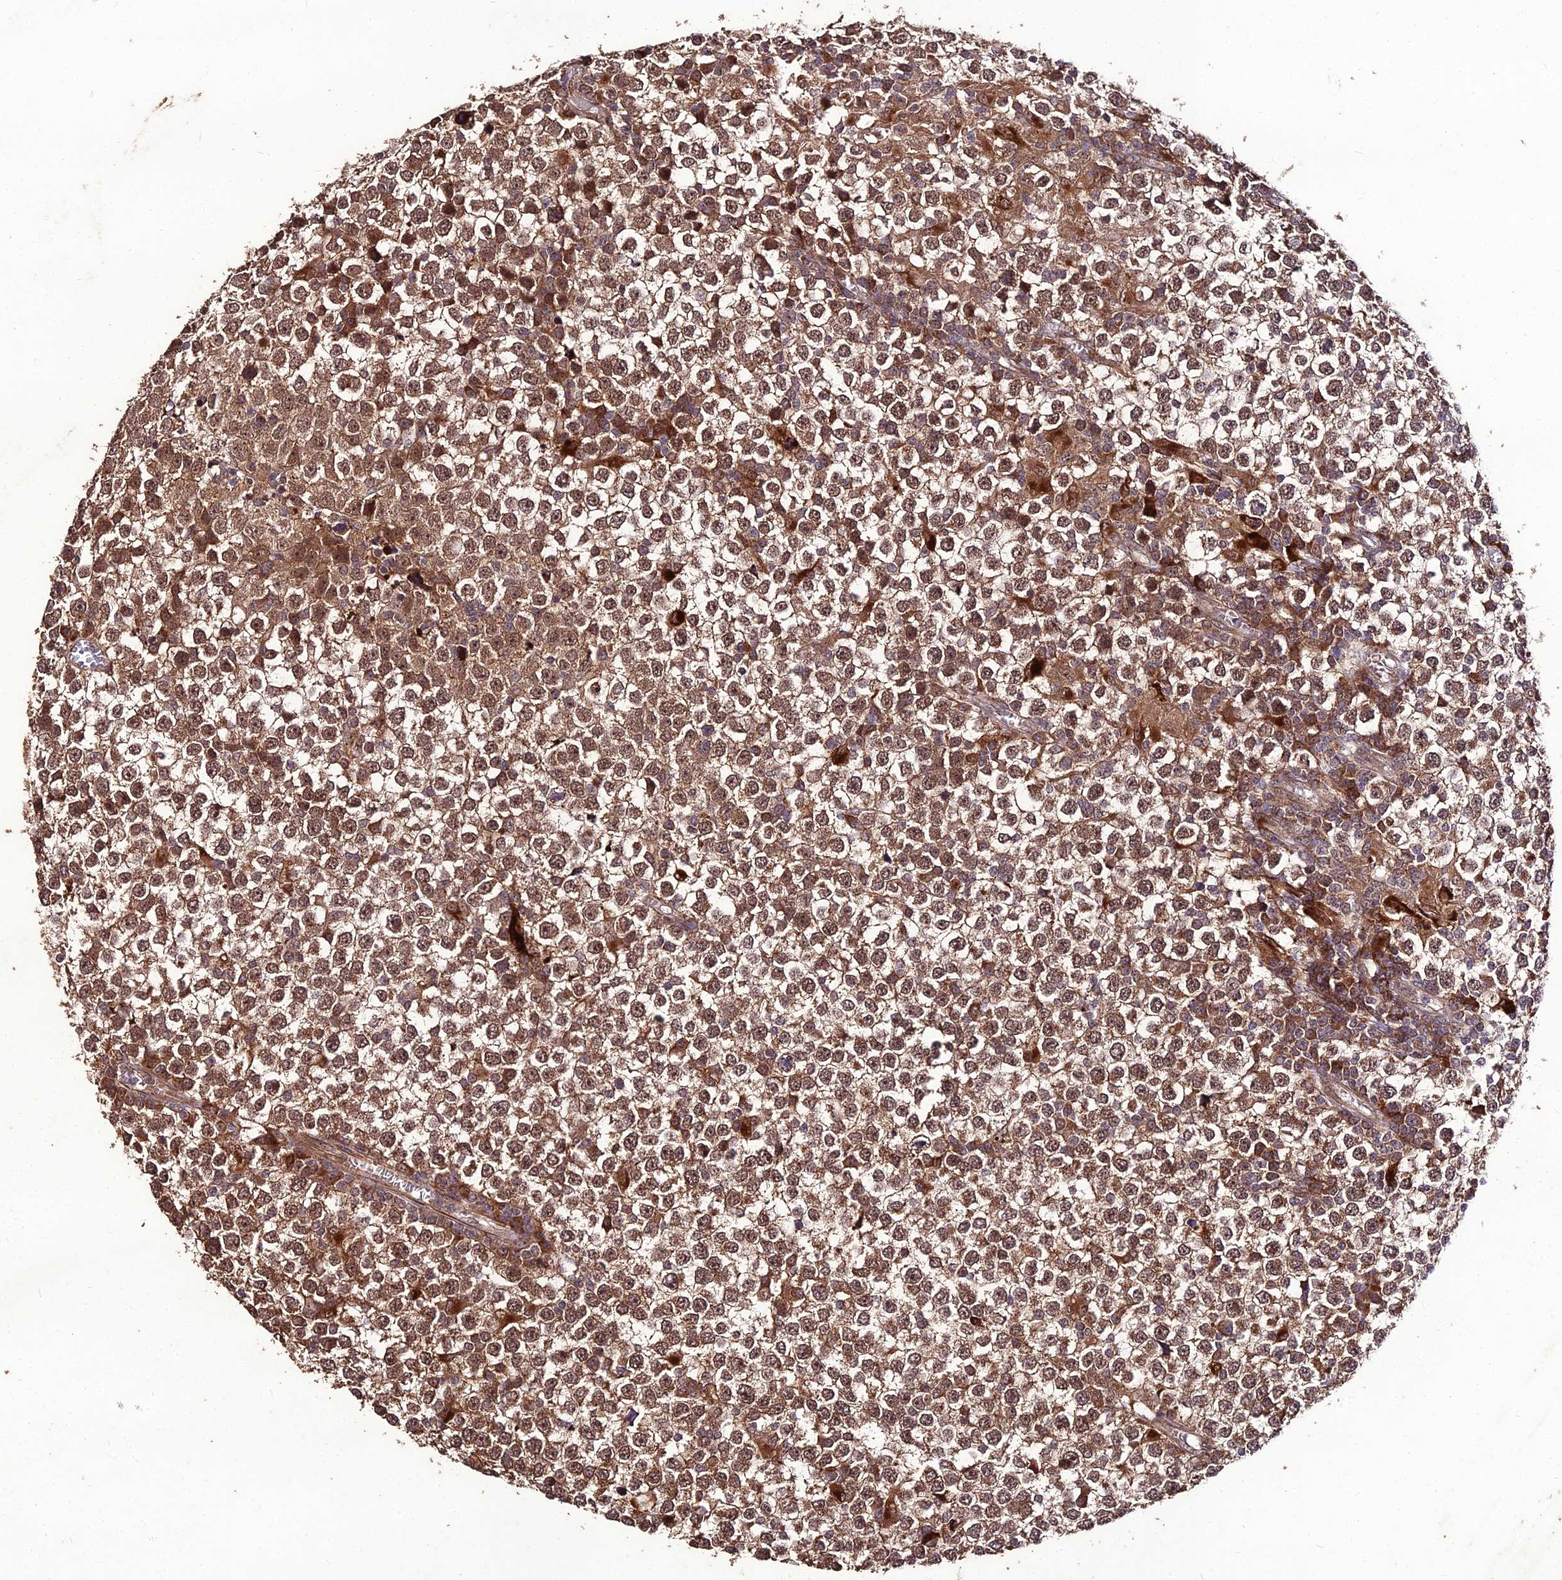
{"staining": {"intensity": "moderate", "quantity": ">75%", "location": "cytoplasmic/membranous,nuclear"}, "tissue": "testis cancer", "cell_type": "Tumor cells", "image_type": "cancer", "snomed": [{"axis": "morphology", "description": "Seminoma, NOS"}, {"axis": "topography", "description": "Testis"}], "caption": "Testis cancer stained with a brown dye reveals moderate cytoplasmic/membranous and nuclear positive staining in approximately >75% of tumor cells.", "gene": "ZNF766", "patient": {"sex": "male", "age": 65}}